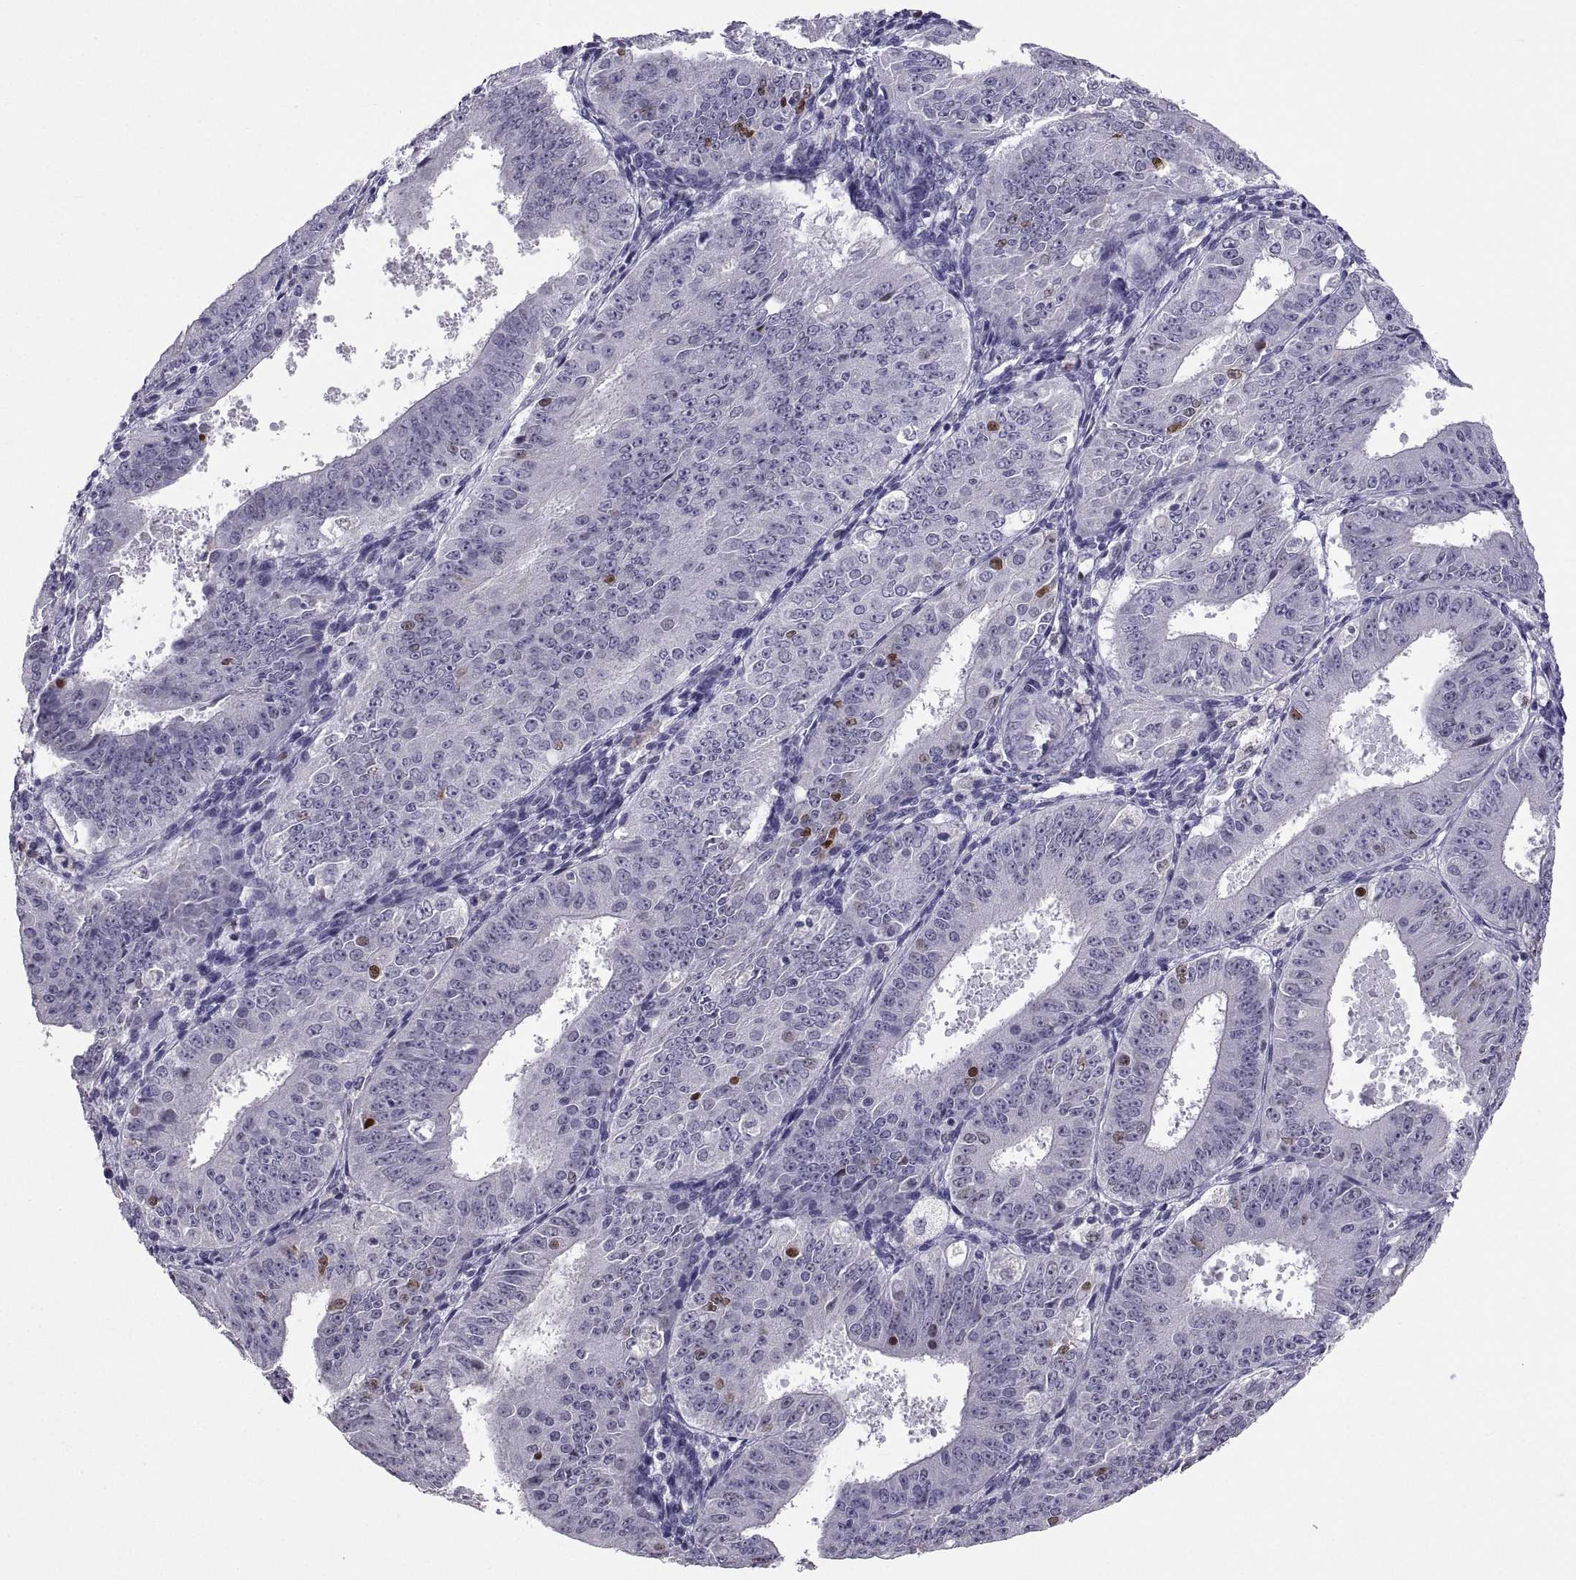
{"staining": {"intensity": "moderate", "quantity": "<25%", "location": "nuclear"}, "tissue": "ovarian cancer", "cell_type": "Tumor cells", "image_type": "cancer", "snomed": [{"axis": "morphology", "description": "Carcinoma, endometroid"}, {"axis": "topography", "description": "Ovary"}], "caption": "Moderate nuclear positivity is appreciated in approximately <25% of tumor cells in ovarian cancer (endometroid carcinoma). (IHC, brightfield microscopy, high magnification).", "gene": "SOX21", "patient": {"sex": "female", "age": 42}}